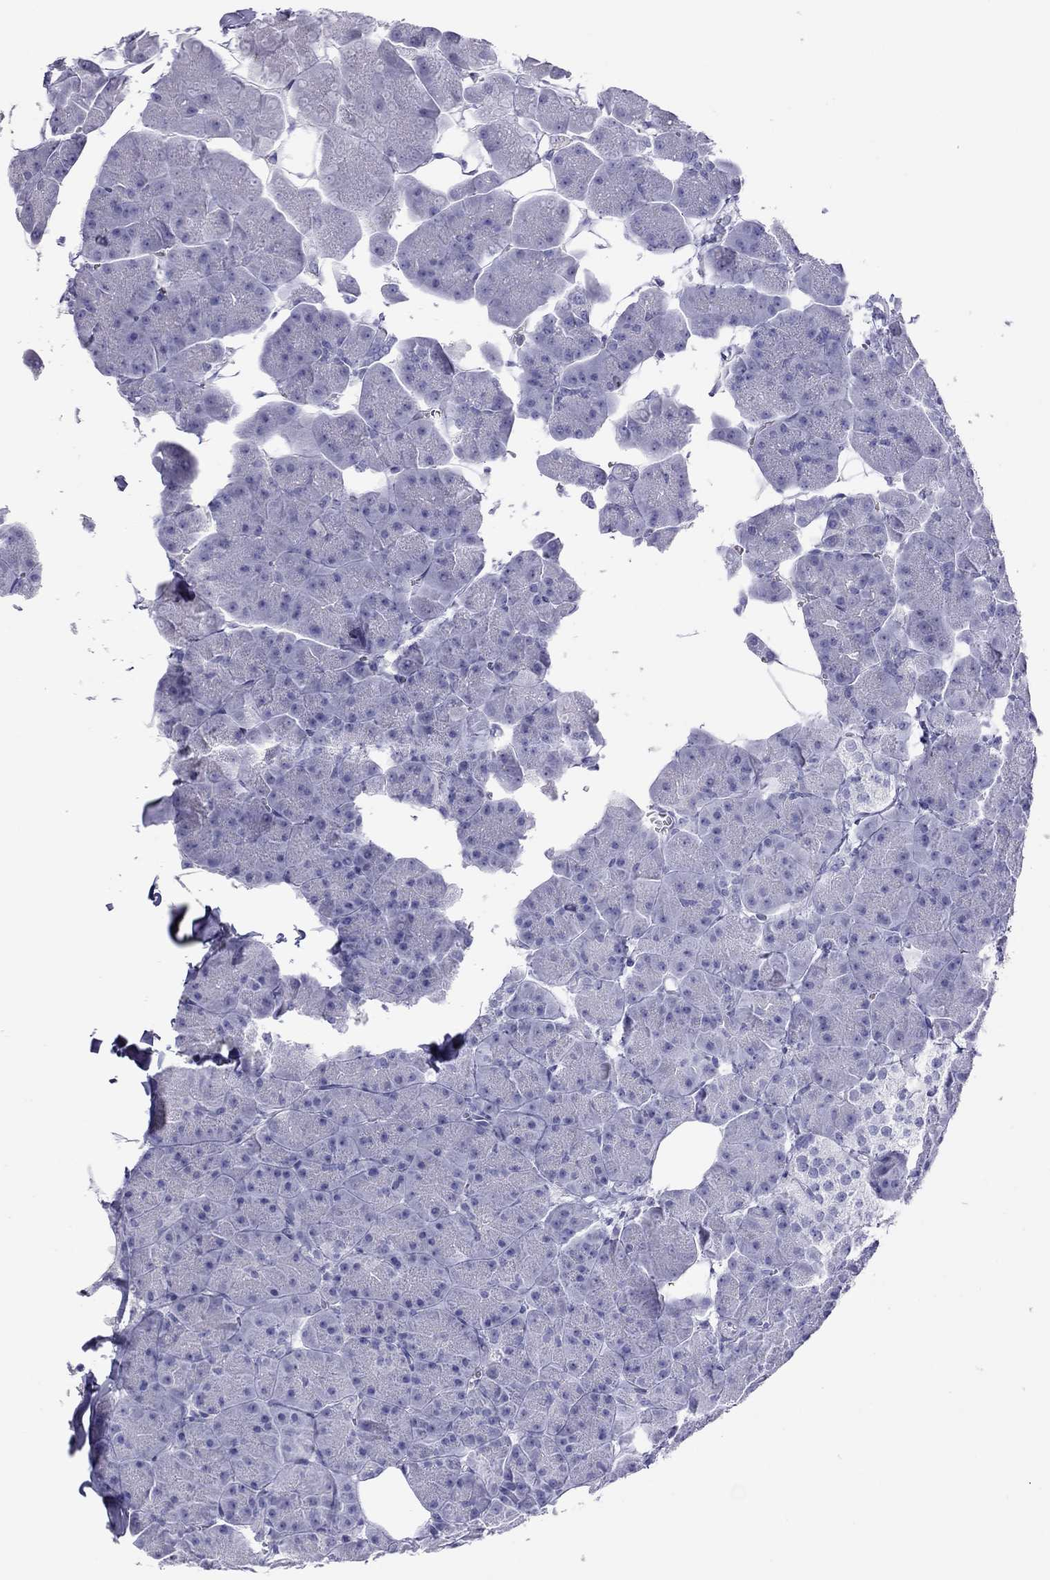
{"staining": {"intensity": "negative", "quantity": "none", "location": "none"}, "tissue": "pancreas", "cell_type": "Exocrine glandular cells", "image_type": "normal", "snomed": [{"axis": "morphology", "description": "Normal tissue, NOS"}, {"axis": "topography", "description": "Adipose tissue"}, {"axis": "topography", "description": "Pancreas"}, {"axis": "topography", "description": "Peripheral nerve tissue"}], "caption": "Photomicrograph shows no significant protein staining in exocrine glandular cells of normal pancreas.", "gene": "STAG3", "patient": {"sex": "female", "age": 58}}